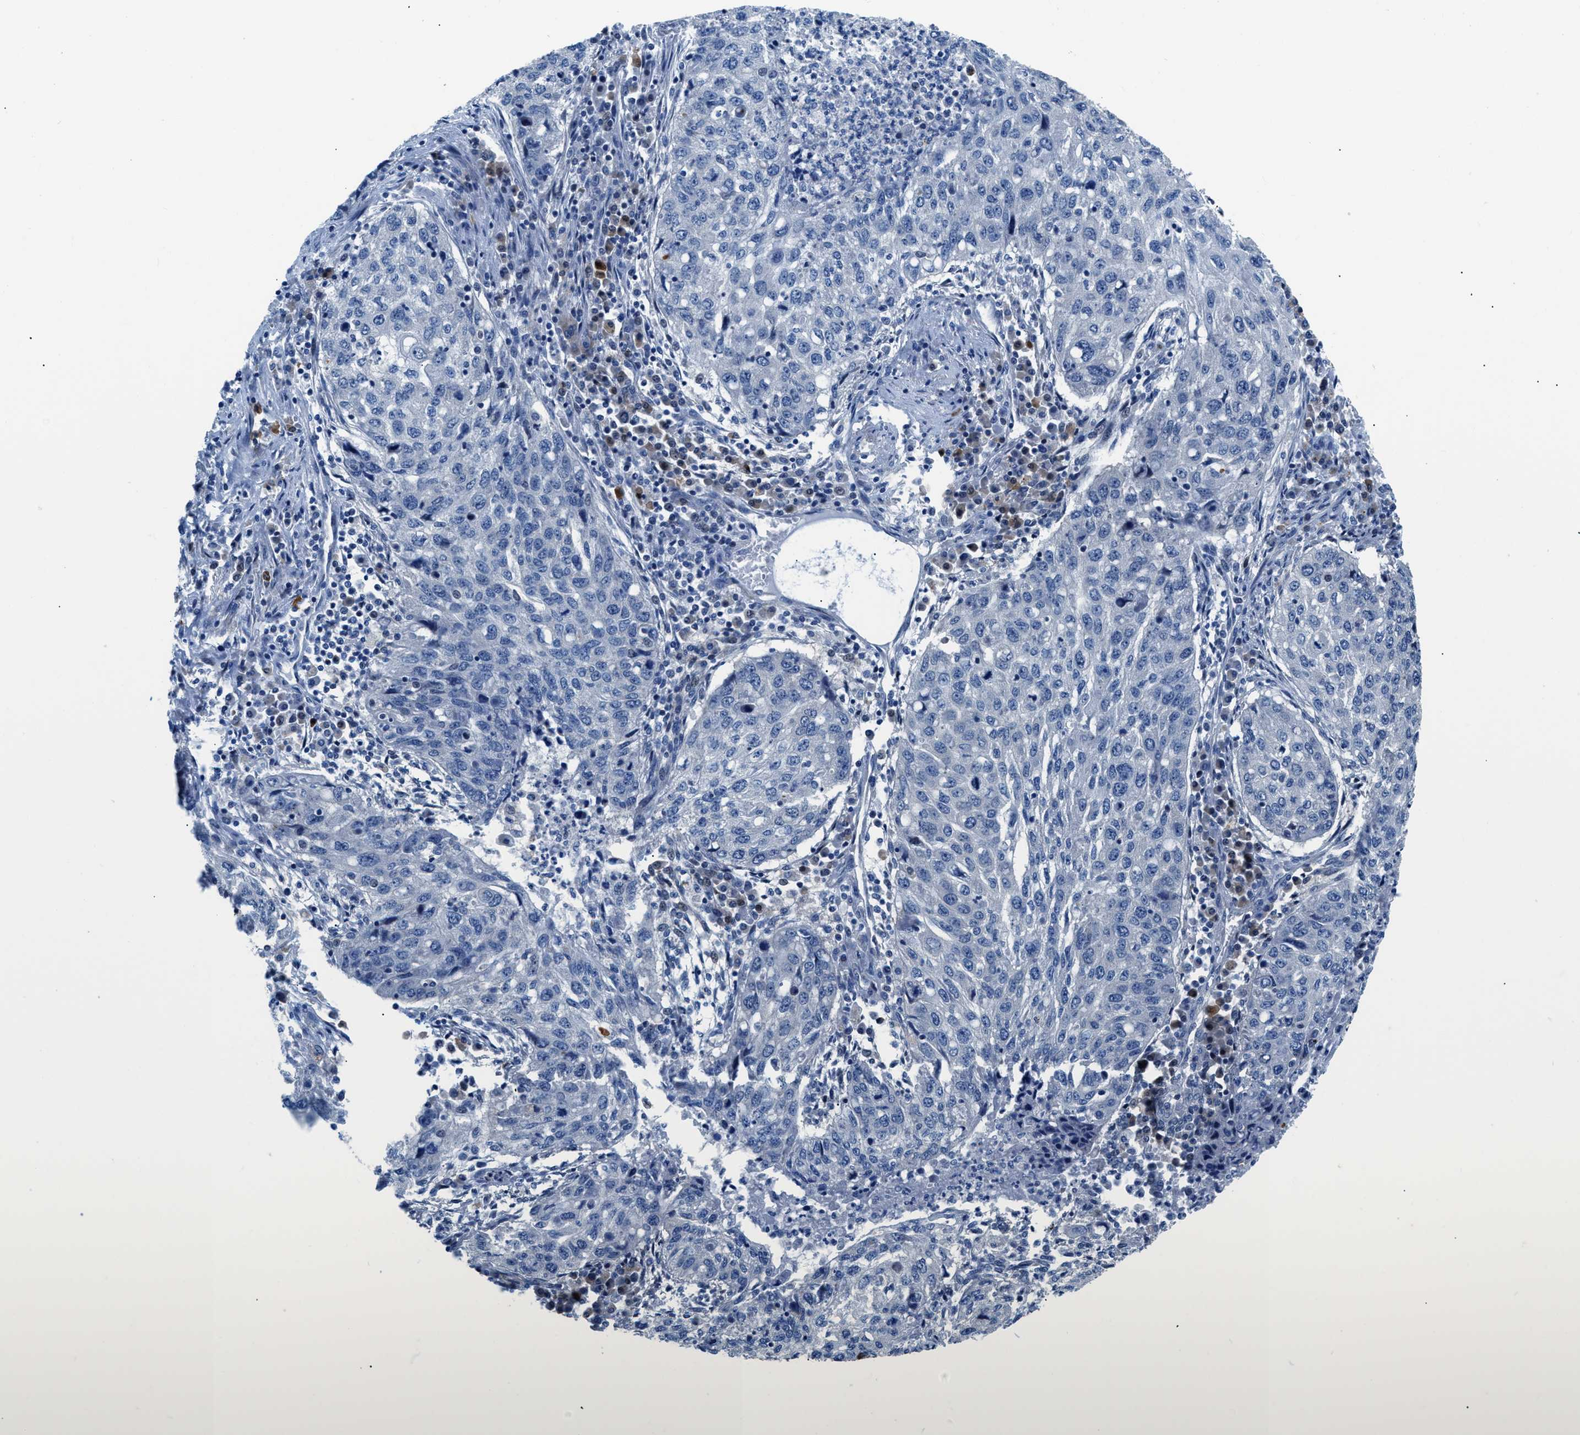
{"staining": {"intensity": "negative", "quantity": "none", "location": "none"}, "tissue": "lung cancer", "cell_type": "Tumor cells", "image_type": "cancer", "snomed": [{"axis": "morphology", "description": "Squamous cell carcinoma, NOS"}, {"axis": "topography", "description": "Lung"}], "caption": "Human squamous cell carcinoma (lung) stained for a protein using IHC demonstrates no expression in tumor cells.", "gene": "UAP1", "patient": {"sex": "female", "age": 63}}